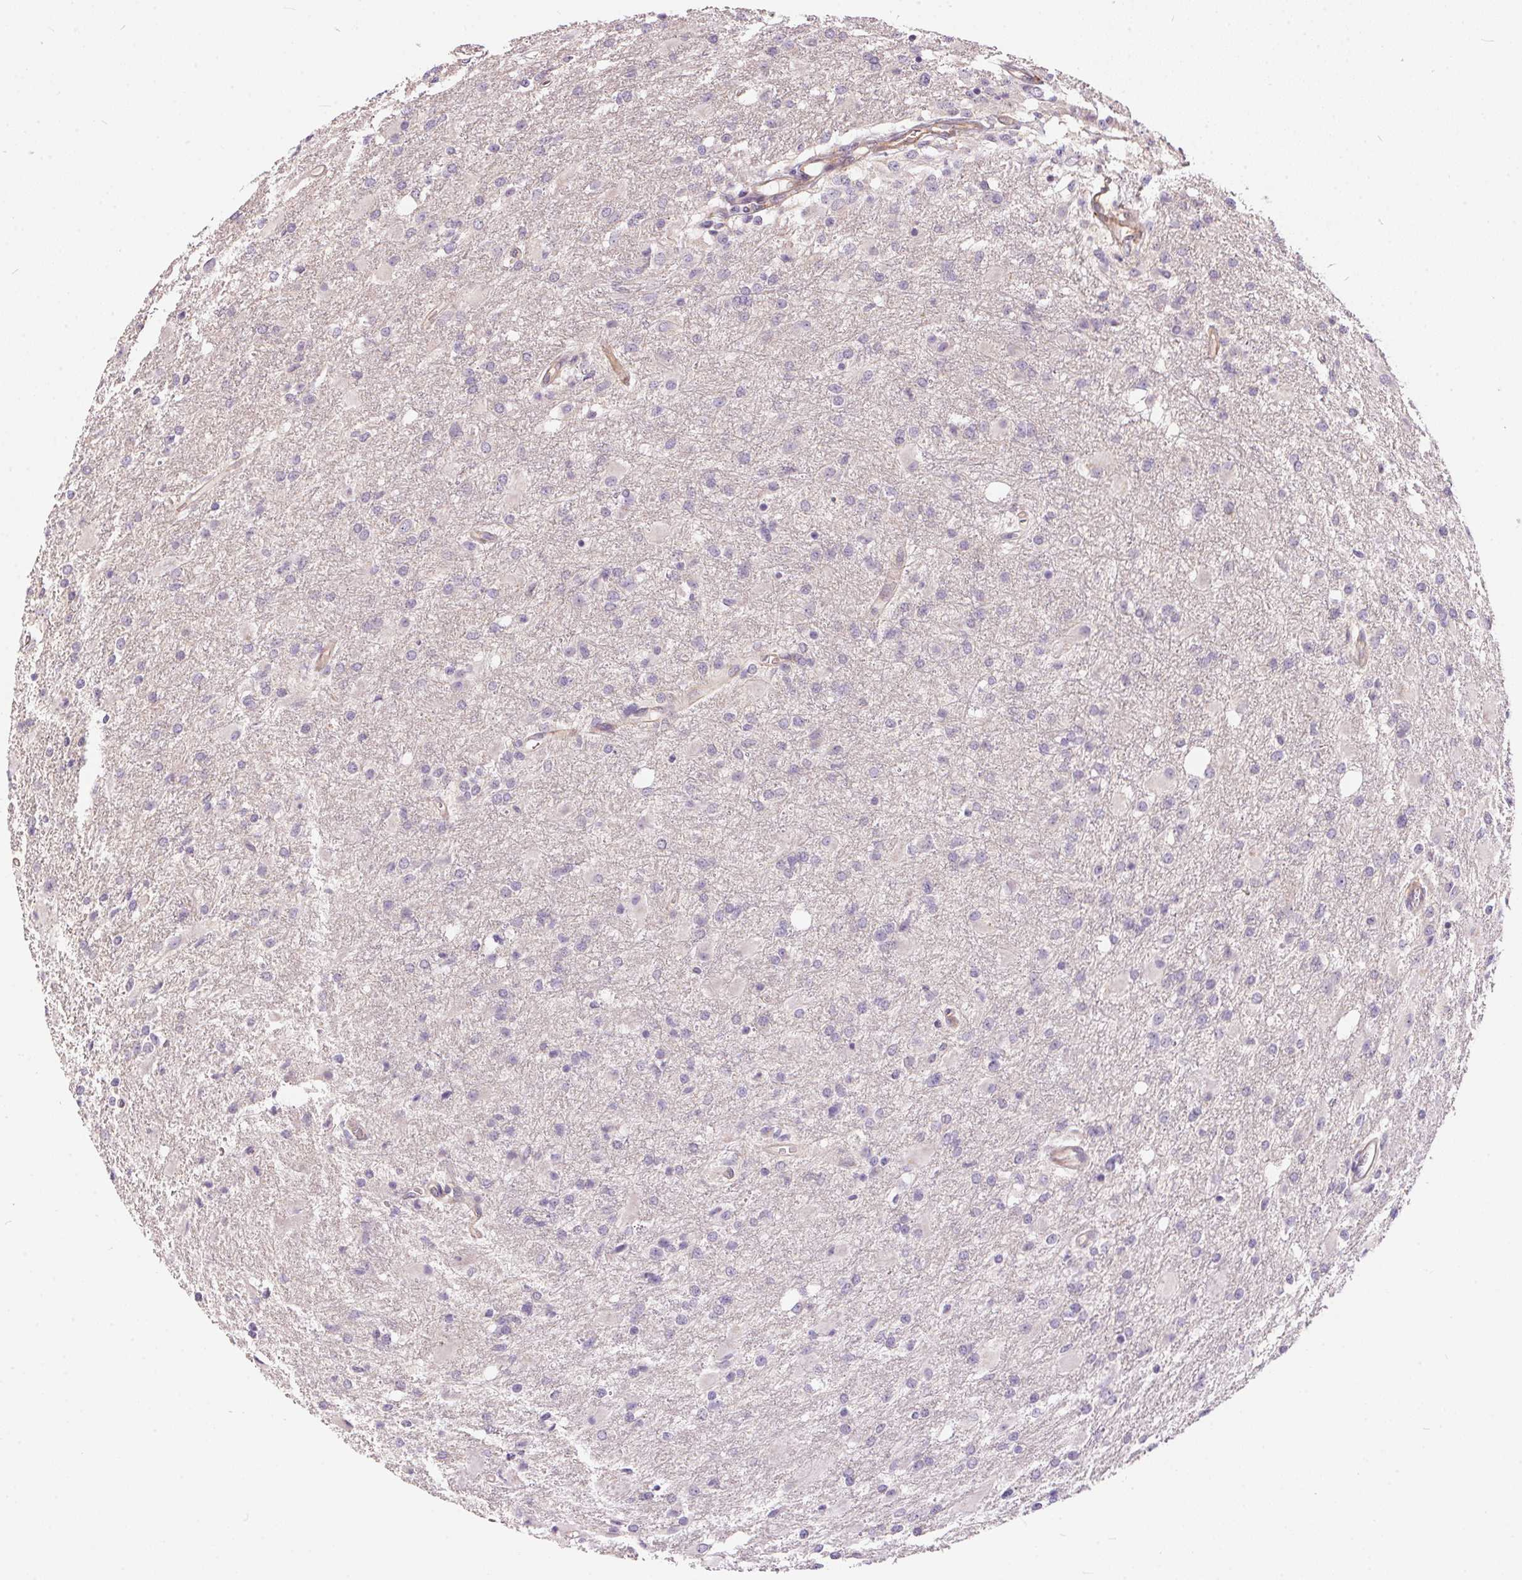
{"staining": {"intensity": "negative", "quantity": "none", "location": "none"}, "tissue": "glioma", "cell_type": "Tumor cells", "image_type": "cancer", "snomed": [{"axis": "morphology", "description": "Glioma, malignant, High grade"}, {"axis": "topography", "description": "Brain"}], "caption": "DAB (3,3'-diaminobenzidine) immunohistochemical staining of human glioma displays no significant staining in tumor cells.", "gene": "UNC13B", "patient": {"sex": "male", "age": 68}}